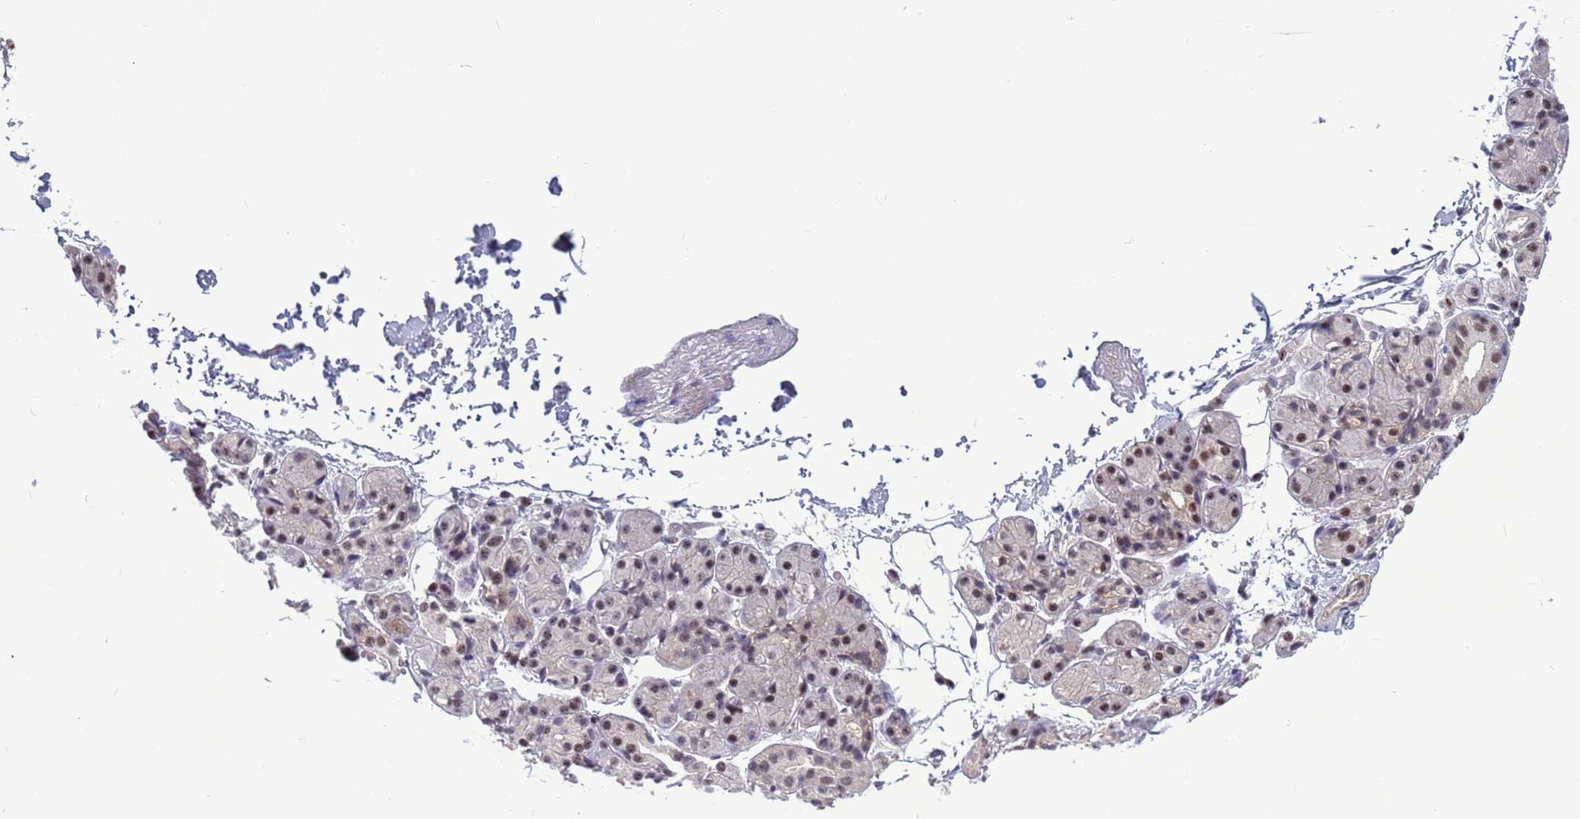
{"staining": {"intensity": "moderate", "quantity": "25%-75%", "location": "nuclear"}, "tissue": "salivary gland", "cell_type": "Glandular cells", "image_type": "normal", "snomed": [{"axis": "morphology", "description": "Normal tissue, NOS"}, {"axis": "topography", "description": "Salivary gland"}], "caption": "Approximately 25%-75% of glandular cells in unremarkable human salivary gland demonstrate moderate nuclear protein expression as visualized by brown immunohistochemical staining.", "gene": "NSL1", "patient": {"sex": "male", "age": 63}}